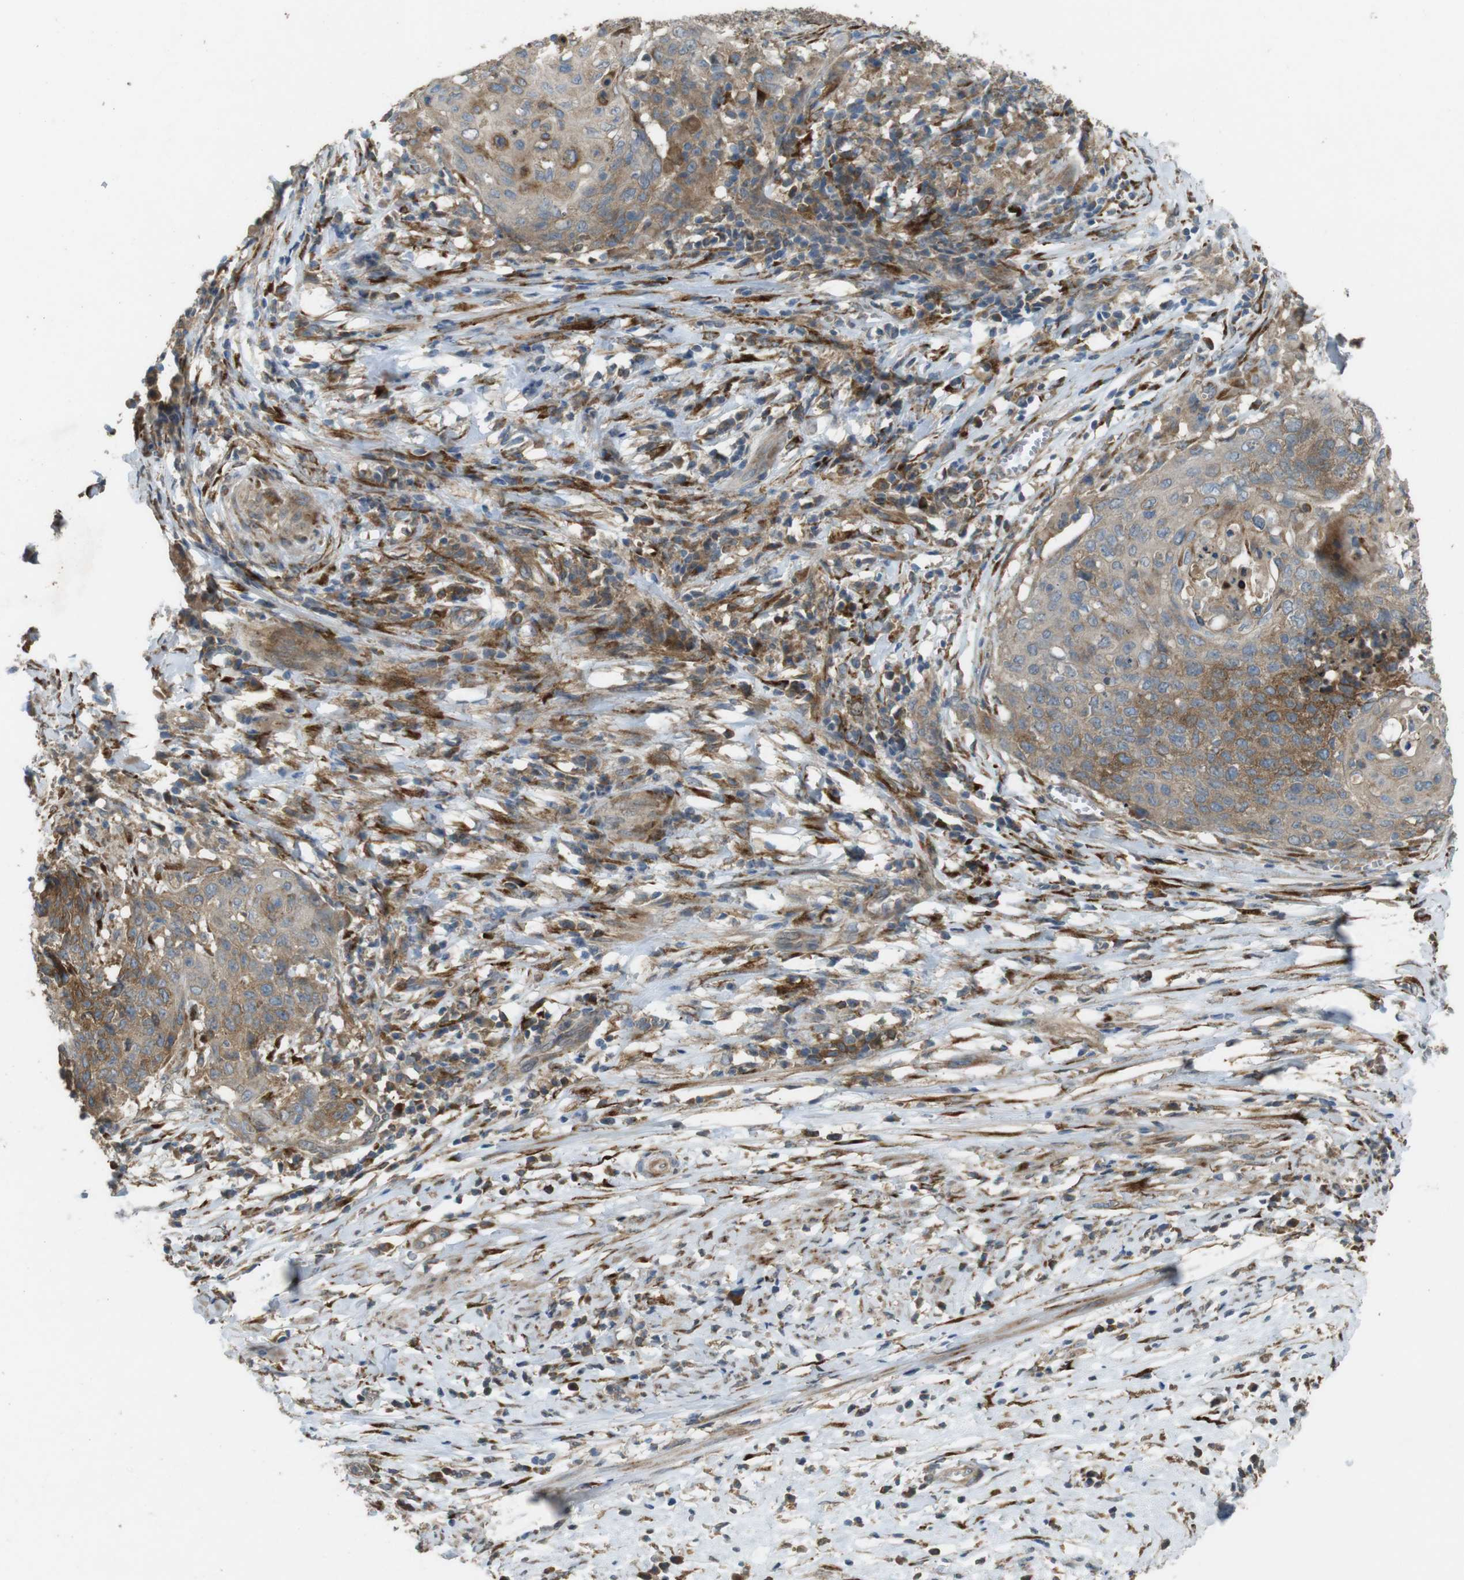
{"staining": {"intensity": "strong", "quantity": "25%-75%", "location": "cytoplasmic/membranous"}, "tissue": "cervical cancer", "cell_type": "Tumor cells", "image_type": "cancer", "snomed": [{"axis": "morphology", "description": "Squamous cell carcinoma, NOS"}, {"axis": "topography", "description": "Cervix"}], "caption": "Immunohistochemistry of cervical cancer demonstrates high levels of strong cytoplasmic/membranous staining in about 25%-75% of tumor cells.", "gene": "ARHGAP24", "patient": {"sex": "female", "age": 39}}